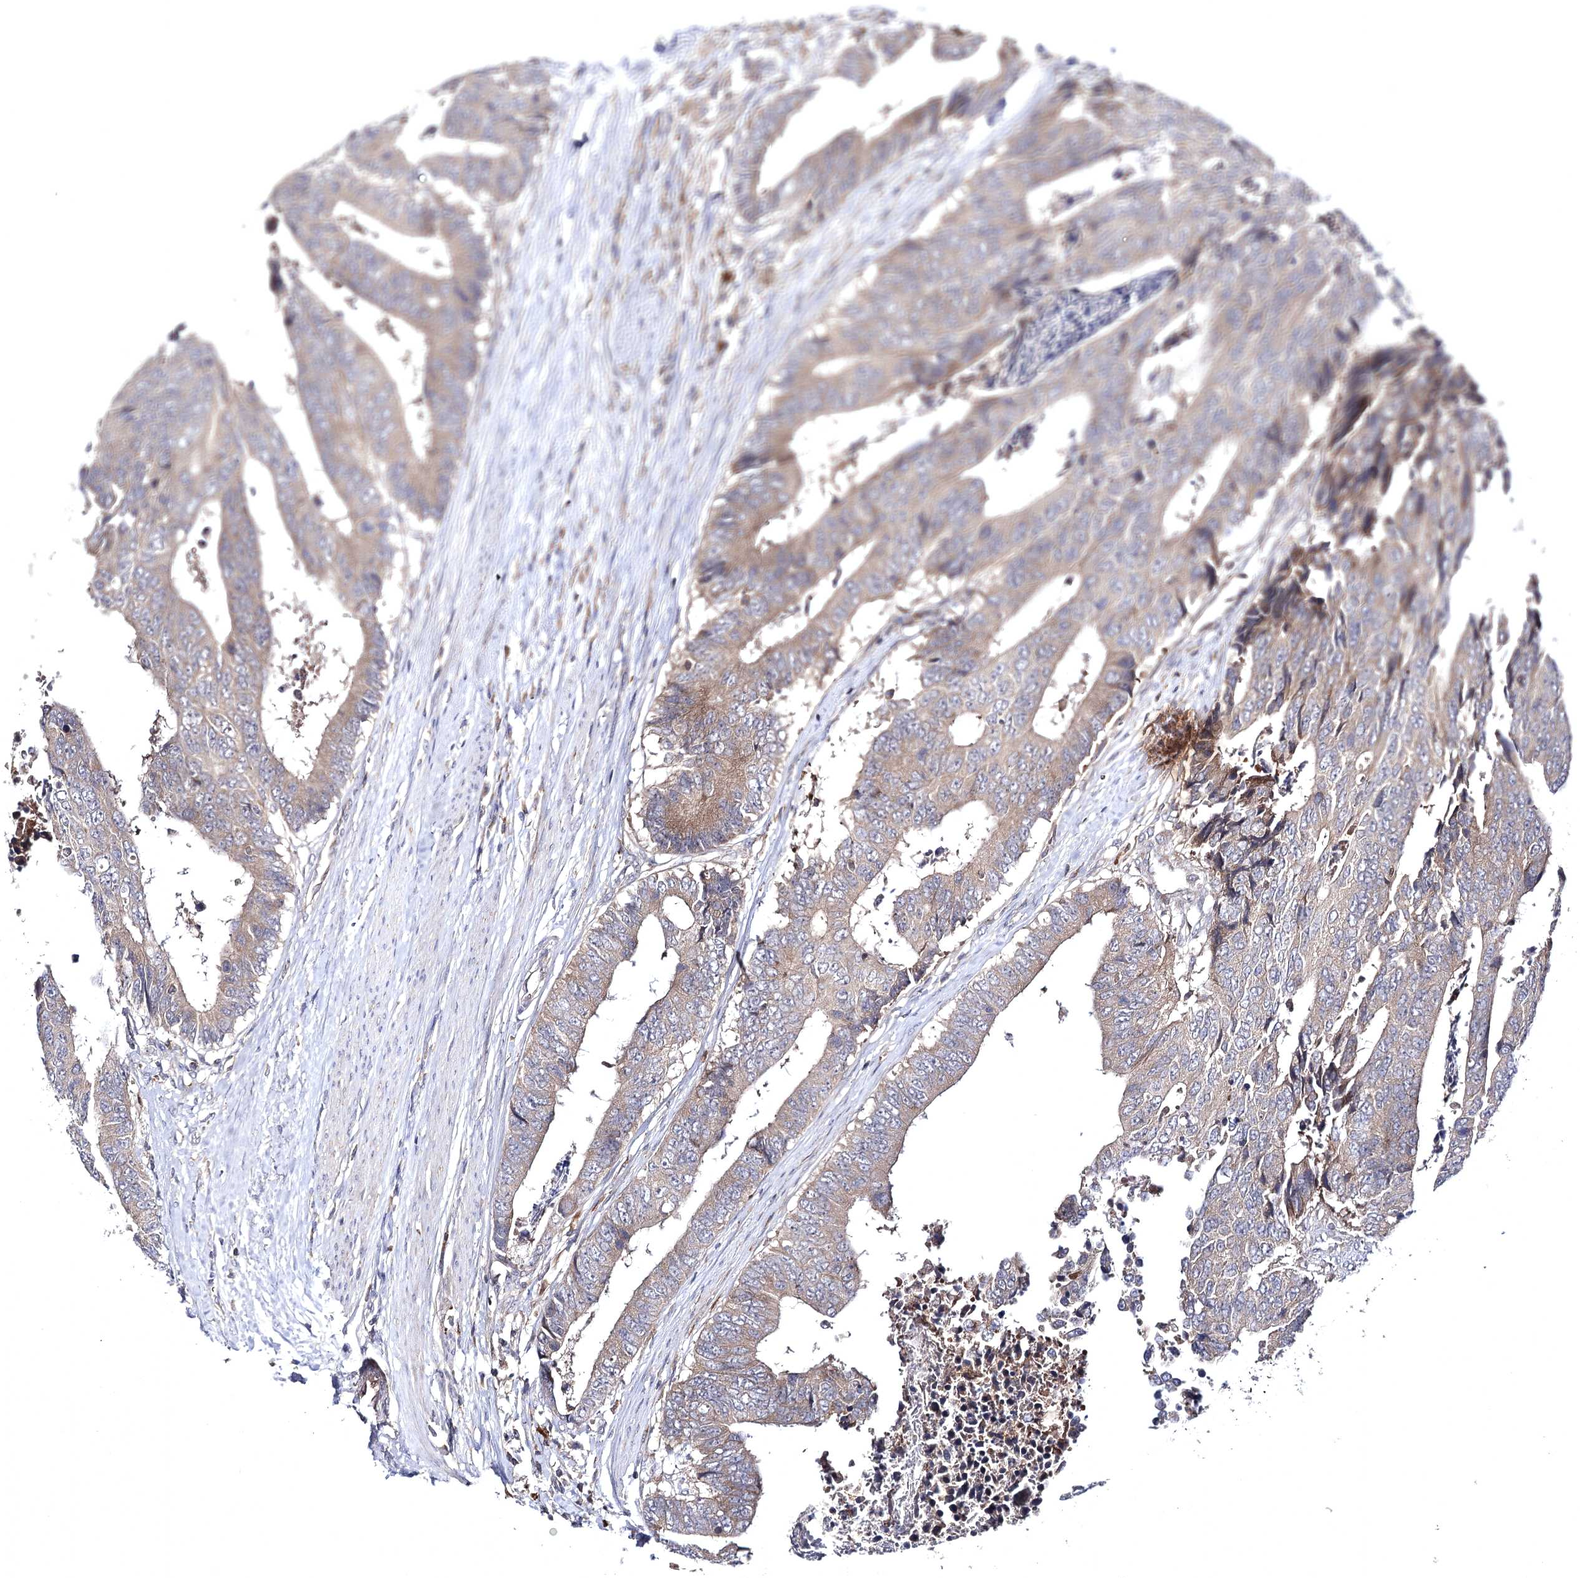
{"staining": {"intensity": "weak", "quantity": ">75%", "location": "cytoplasmic/membranous"}, "tissue": "colorectal cancer", "cell_type": "Tumor cells", "image_type": "cancer", "snomed": [{"axis": "morphology", "description": "Adenocarcinoma, NOS"}, {"axis": "topography", "description": "Rectum"}], "caption": "Brown immunohistochemical staining in human adenocarcinoma (colorectal) reveals weak cytoplasmic/membranous expression in about >75% of tumor cells.", "gene": "BCR", "patient": {"sex": "male", "age": 84}}